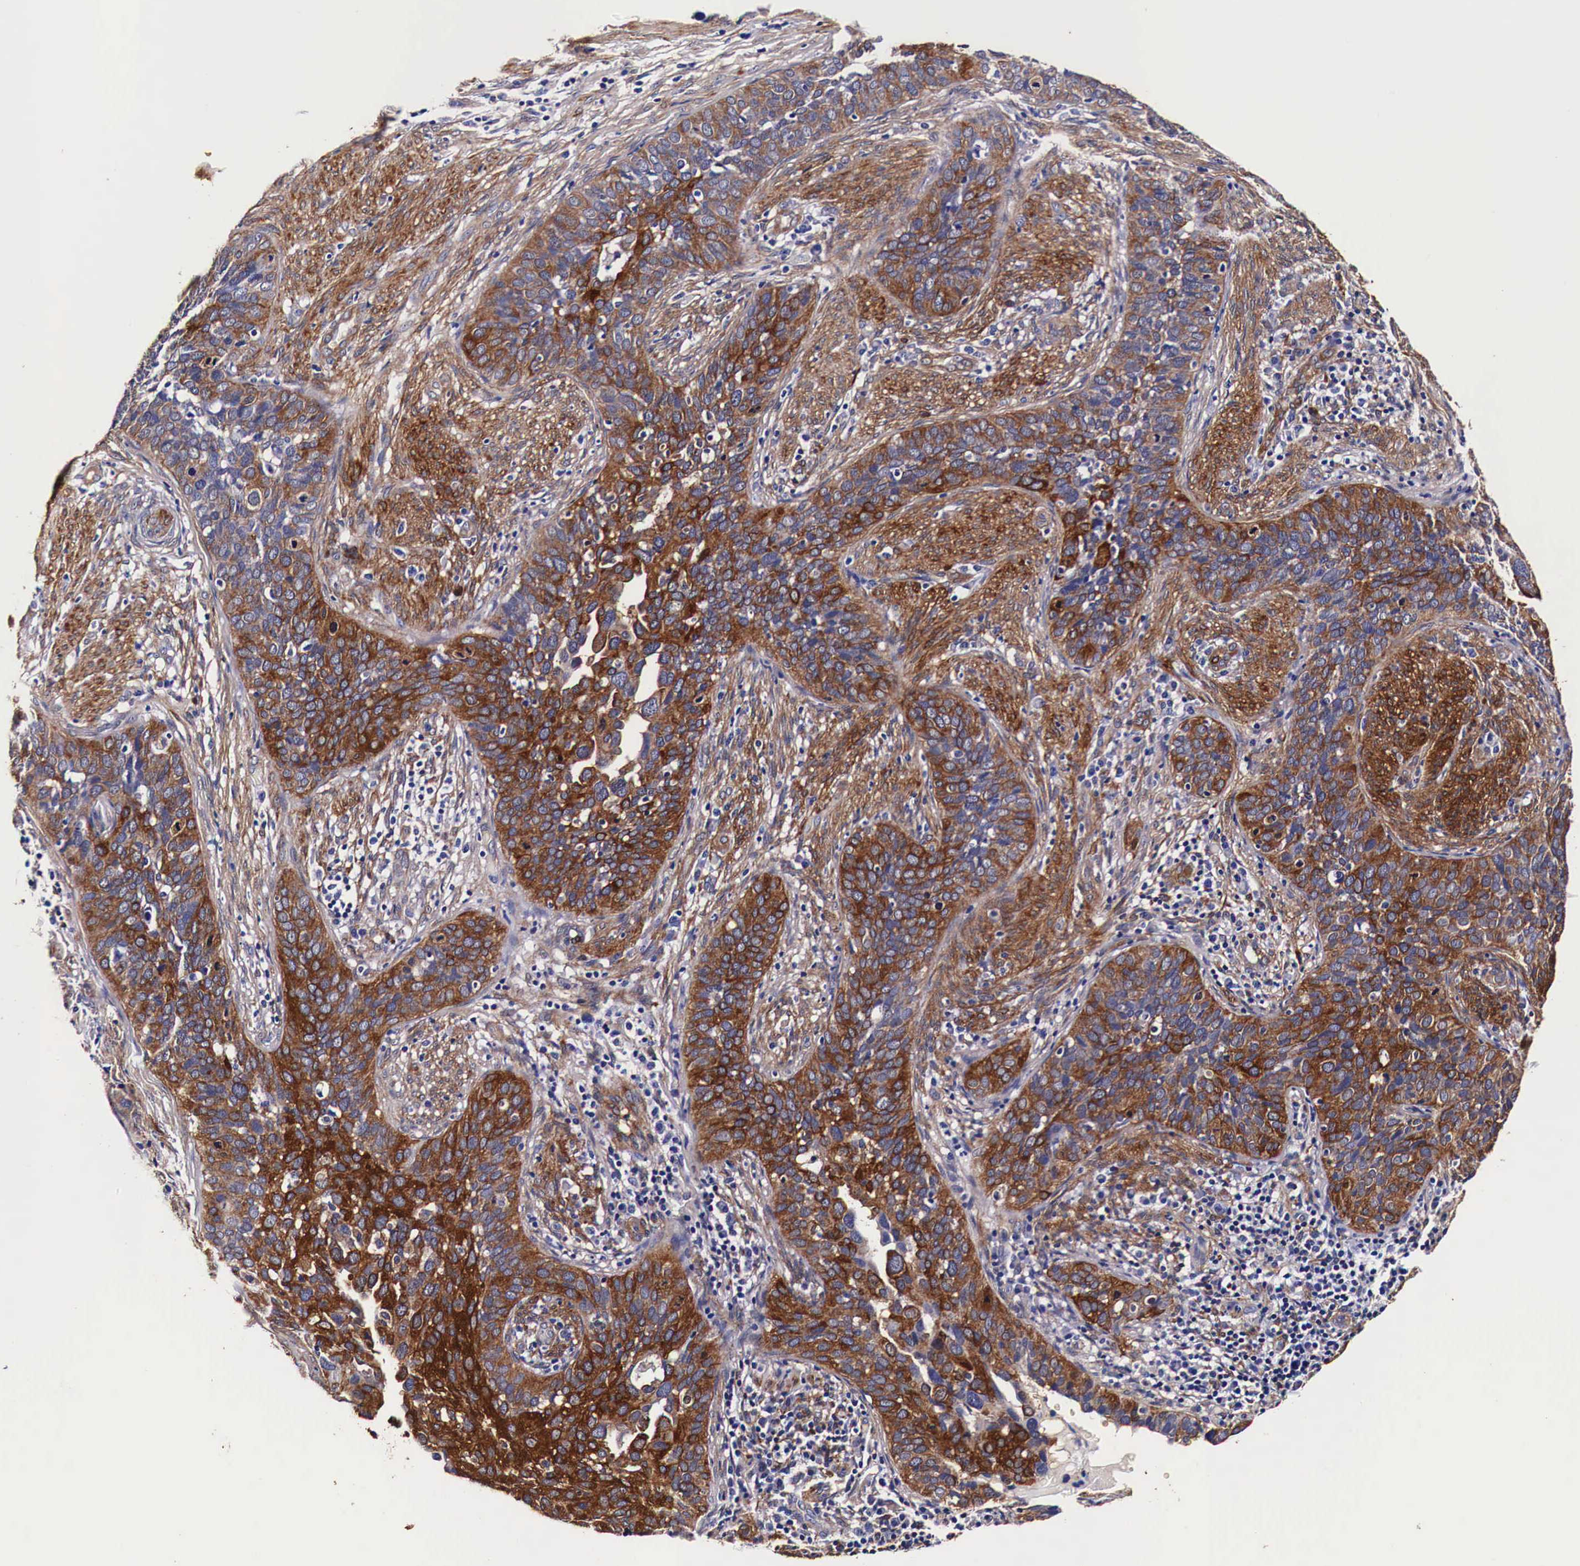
{"staining": {"intensity": "strong", "quantity": ">75%", "location": "cytoplasmic/membranous"}, "tissue": "cervical cancer", "cell_type": "Tumor cells", "image_type": "cancer", "snomed": [{"axis": "morphology", "description": "Squamous cell carcinoma, NOS"}, {"axis": "topography", "description": "Cervix"}], "caption": "A photomicrograph of human squamous cell carcinoma (cervical) stained for a protein displays strong cytoplasmic/membranous brown staining in tumor cells. (DAB (3,3'-diaminobenzidine) IHC with brightfield microscopy, high magnification).", "gene": "HSPB1", "patient": {"sex": "female", "age": 31}}